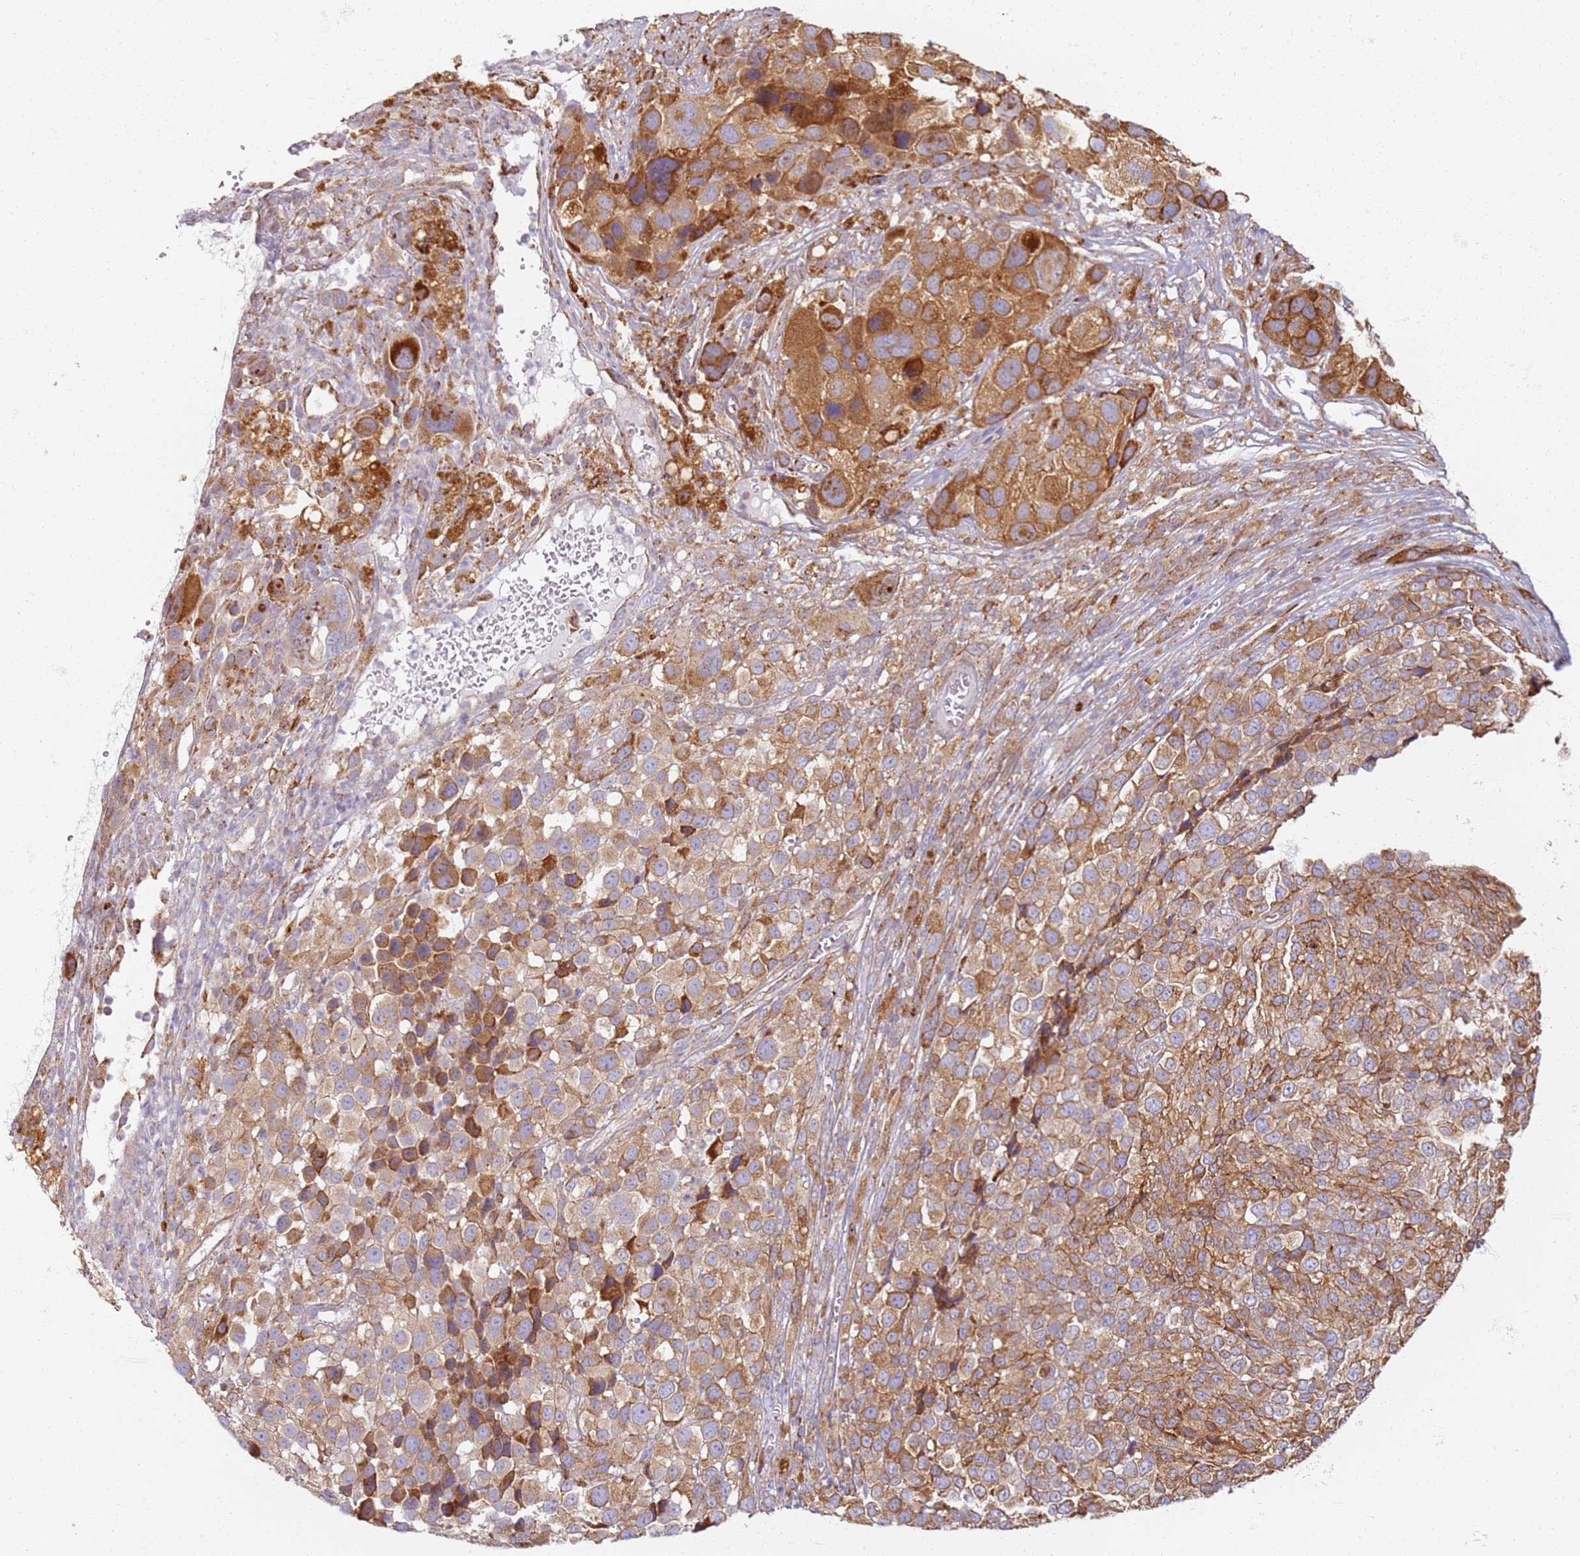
{"staining": {"intensity": "moderate", "quantity": ">75%", "location": "cytoplasmic/membranous"}, "tissue": "melanoma", "cell_type": "Tumor cells", "image_type": "cancer", "snomed": [{"axis": "morphology", "description": "Malignant melanoma, NOS"}, {"axis": "topography", "description": "Skin of trunk"}], "caption": "Tumor cells demonstrate medium levels of moderate cytoplasmic/membranous staining in about >75% of cells in human melanoma.", "gene": "PROKR2", "patient": {"sex": "male", "age": 71}}